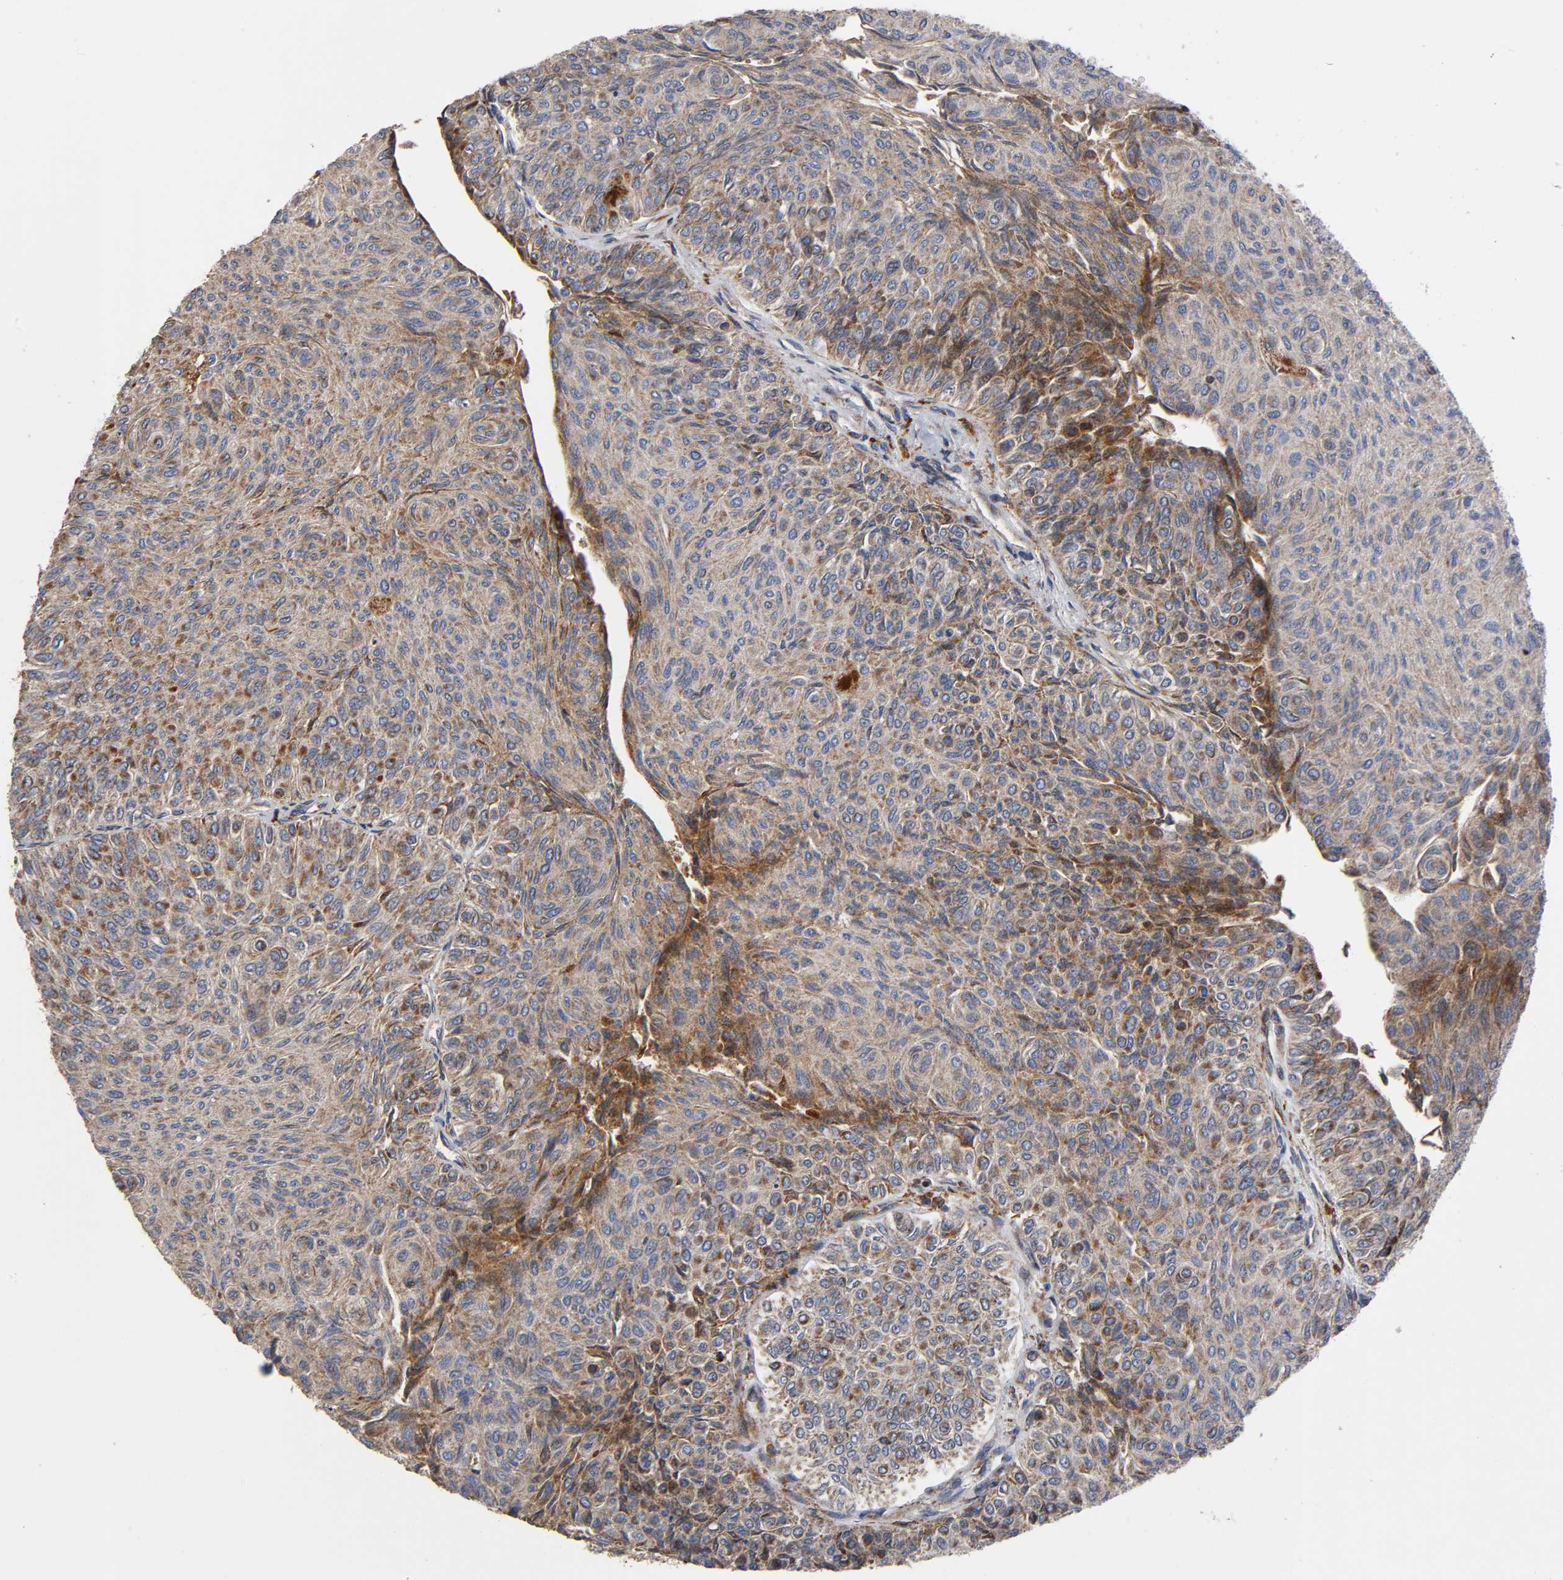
{"staining": {"intensity": "weak", "quantity": ">75%", "location": "cytoplasmic/membranous"}, "tissue": "urothelial cancer", "cell_type": "Tumor cells", "image_type": "cancer", "snomed": [{"axis": "morphology", "description": "Urothelial carcinoma, Low grade"}, {"axis": "topography", "description": "Urinary bladder"}], "caption": "Urothelial cancer stained for a protein (brown) demonstrates weak cytoplasmic/membranous positive staining in approximately >75% of tumor cells.", "gene": "MAP3K1", "patient": {"sex": "male", "age": 78}}